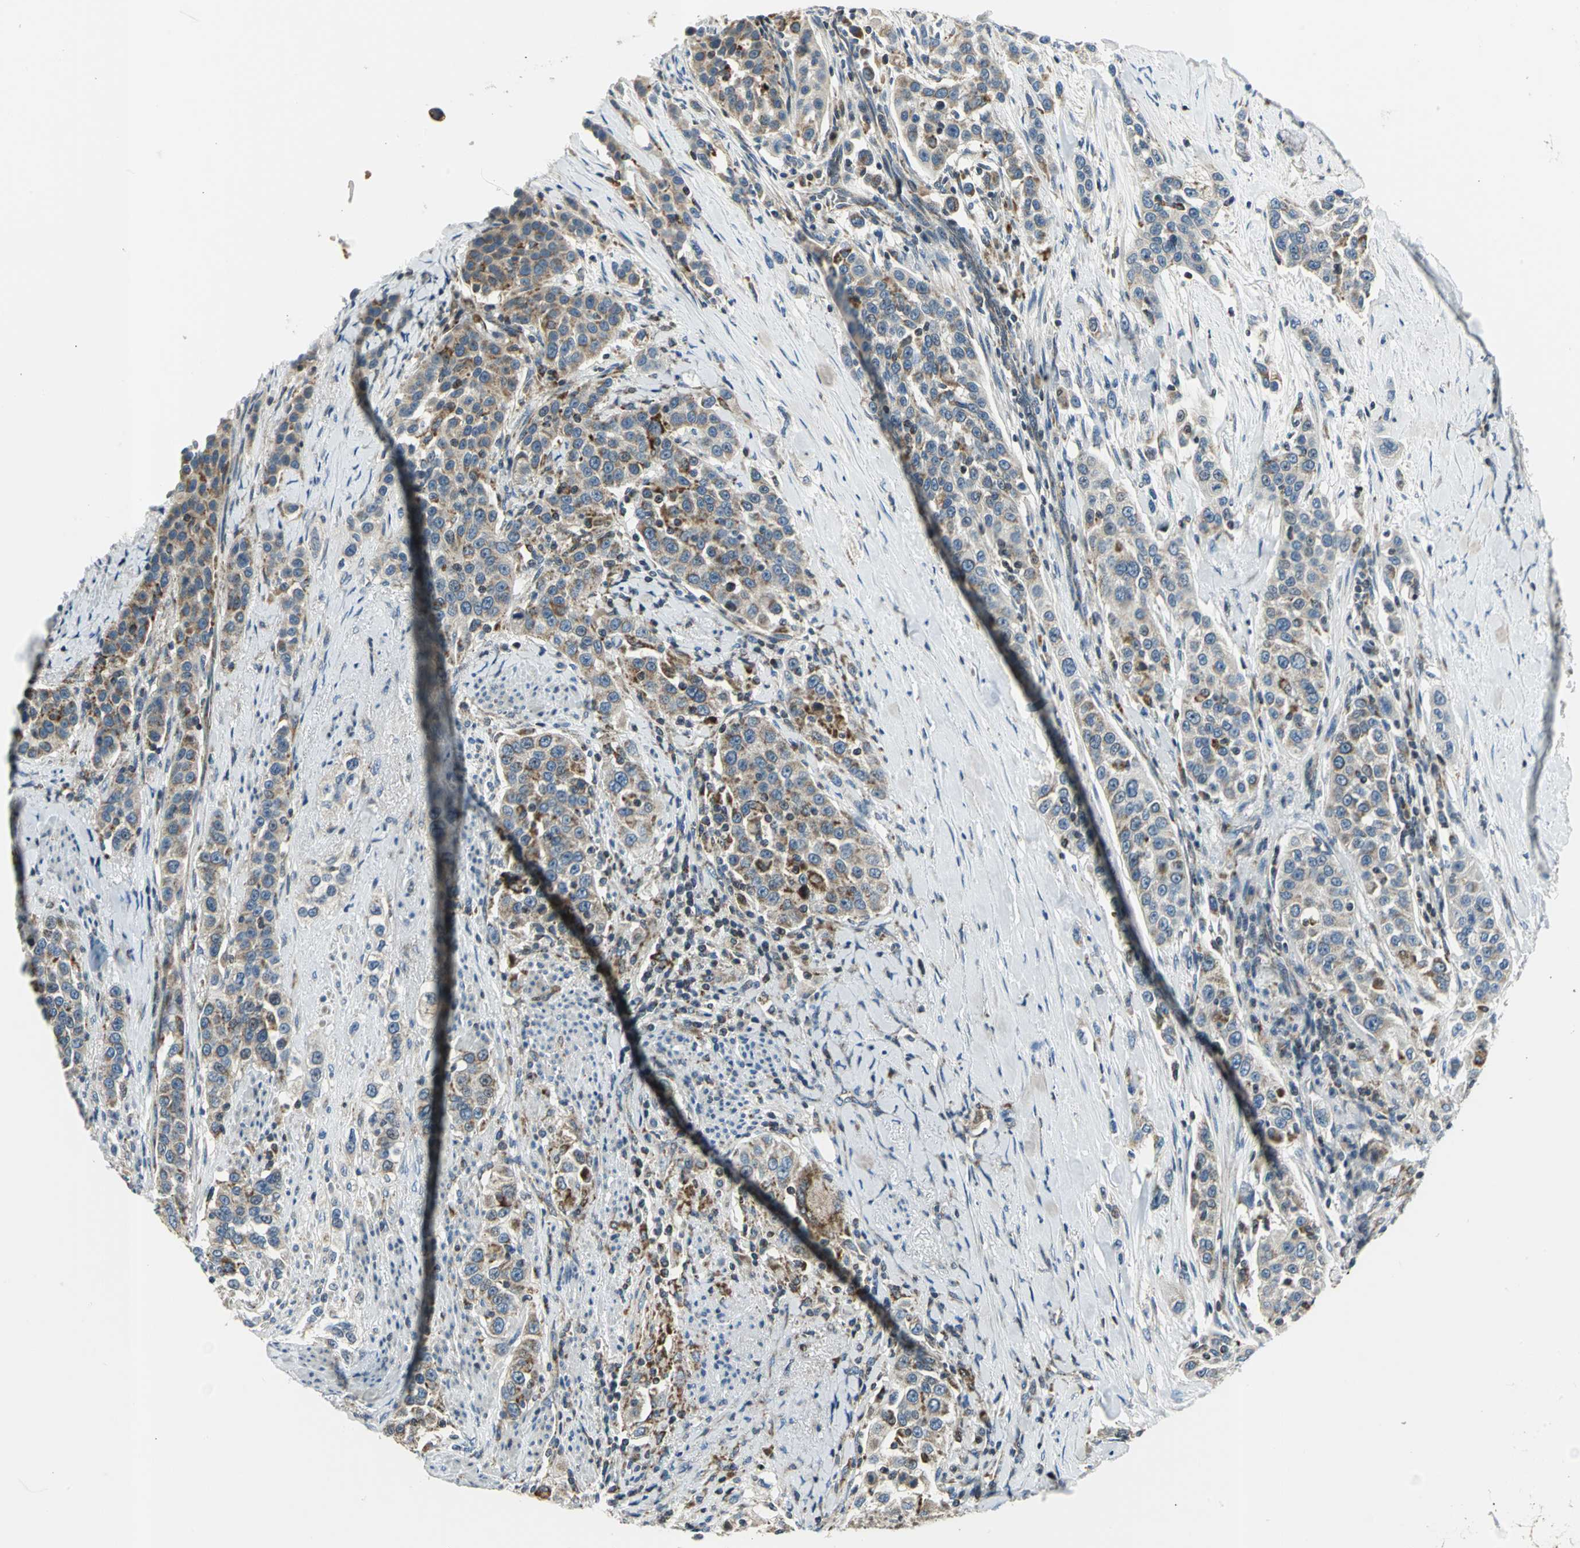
{"staining": {"intensity": "strong", "quantity": ">75%", "location": "cytoplasmic/membranous"}, "tissue": "urothelial cancer", "cell_type": "Tumor cells", "image_type": "cancer", "snomed": [{"axis": "morphology", "description": "Urothelial carcinoma, High grade"}, {"axis": "topography", "description": "Urinary bladder"}], "caption": "Brown immunohistochemical staining in urothelial cancer displays strong cytoplasmic/membranous expression in about >75% of tumor cells.", "gene": "USP40", "patient": {"sex": "female", "age": 80}}